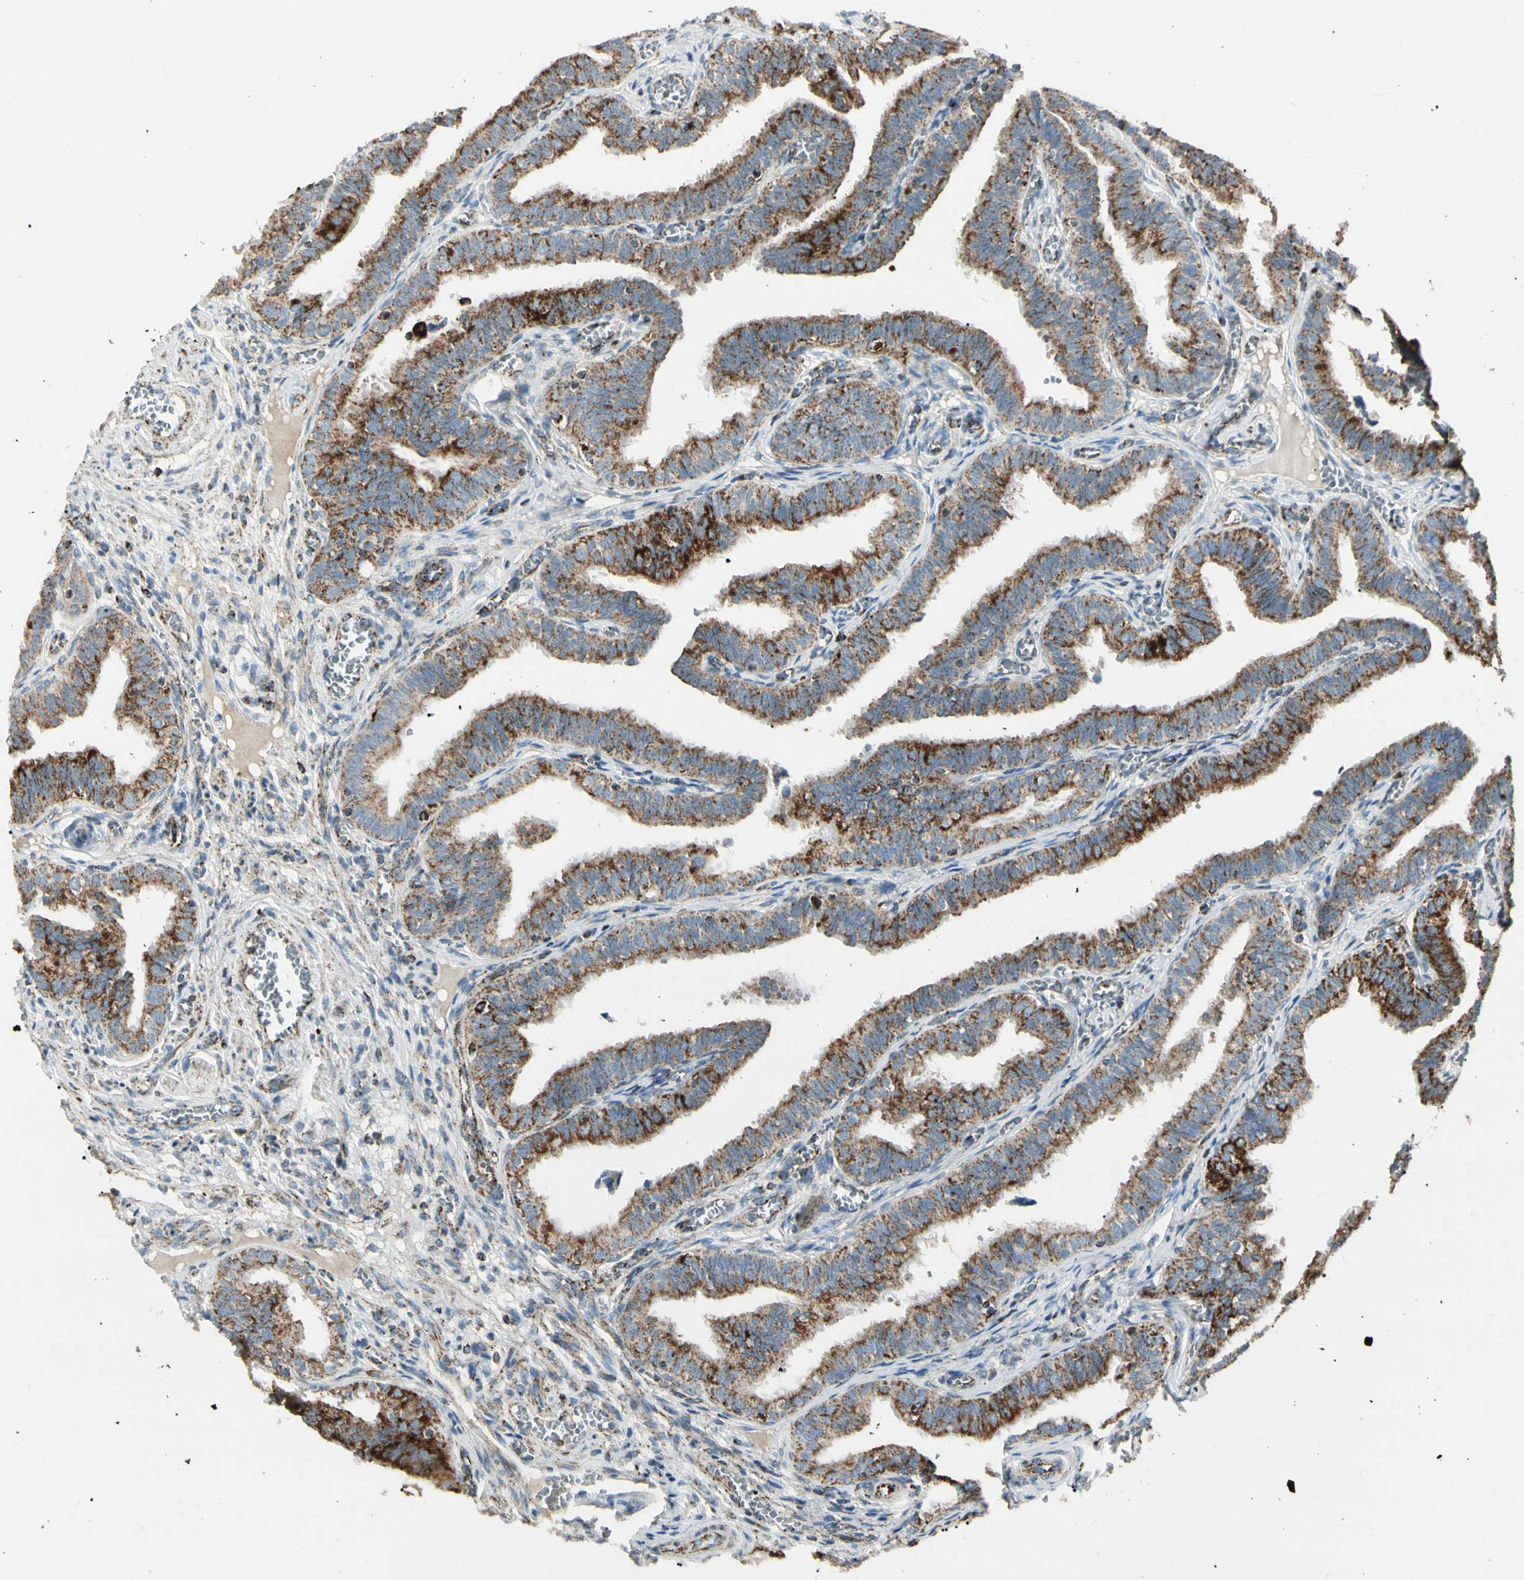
{"staining": {"intensity": "strong", "quantity": ">75%", "location": "cytoplasmic/membranous"}, "tissue": "fallopian tube", "cell_type": "Glandular cells", "image_type": "normal", "snomed": [{"axis": "morphology", "description": "Normal tissue, NOS"}, {"axis": "topography", "description": "Fallopian tube"}], "caption": "High-power microscopy captured an immunohistochemistry micrograph of benign fallopian tube, revealing strong cytoplasmic/membranous positivity in about >75% of glandular cells.", "gene": "ME2", "patient": {"sex": "female", "age": 46}}